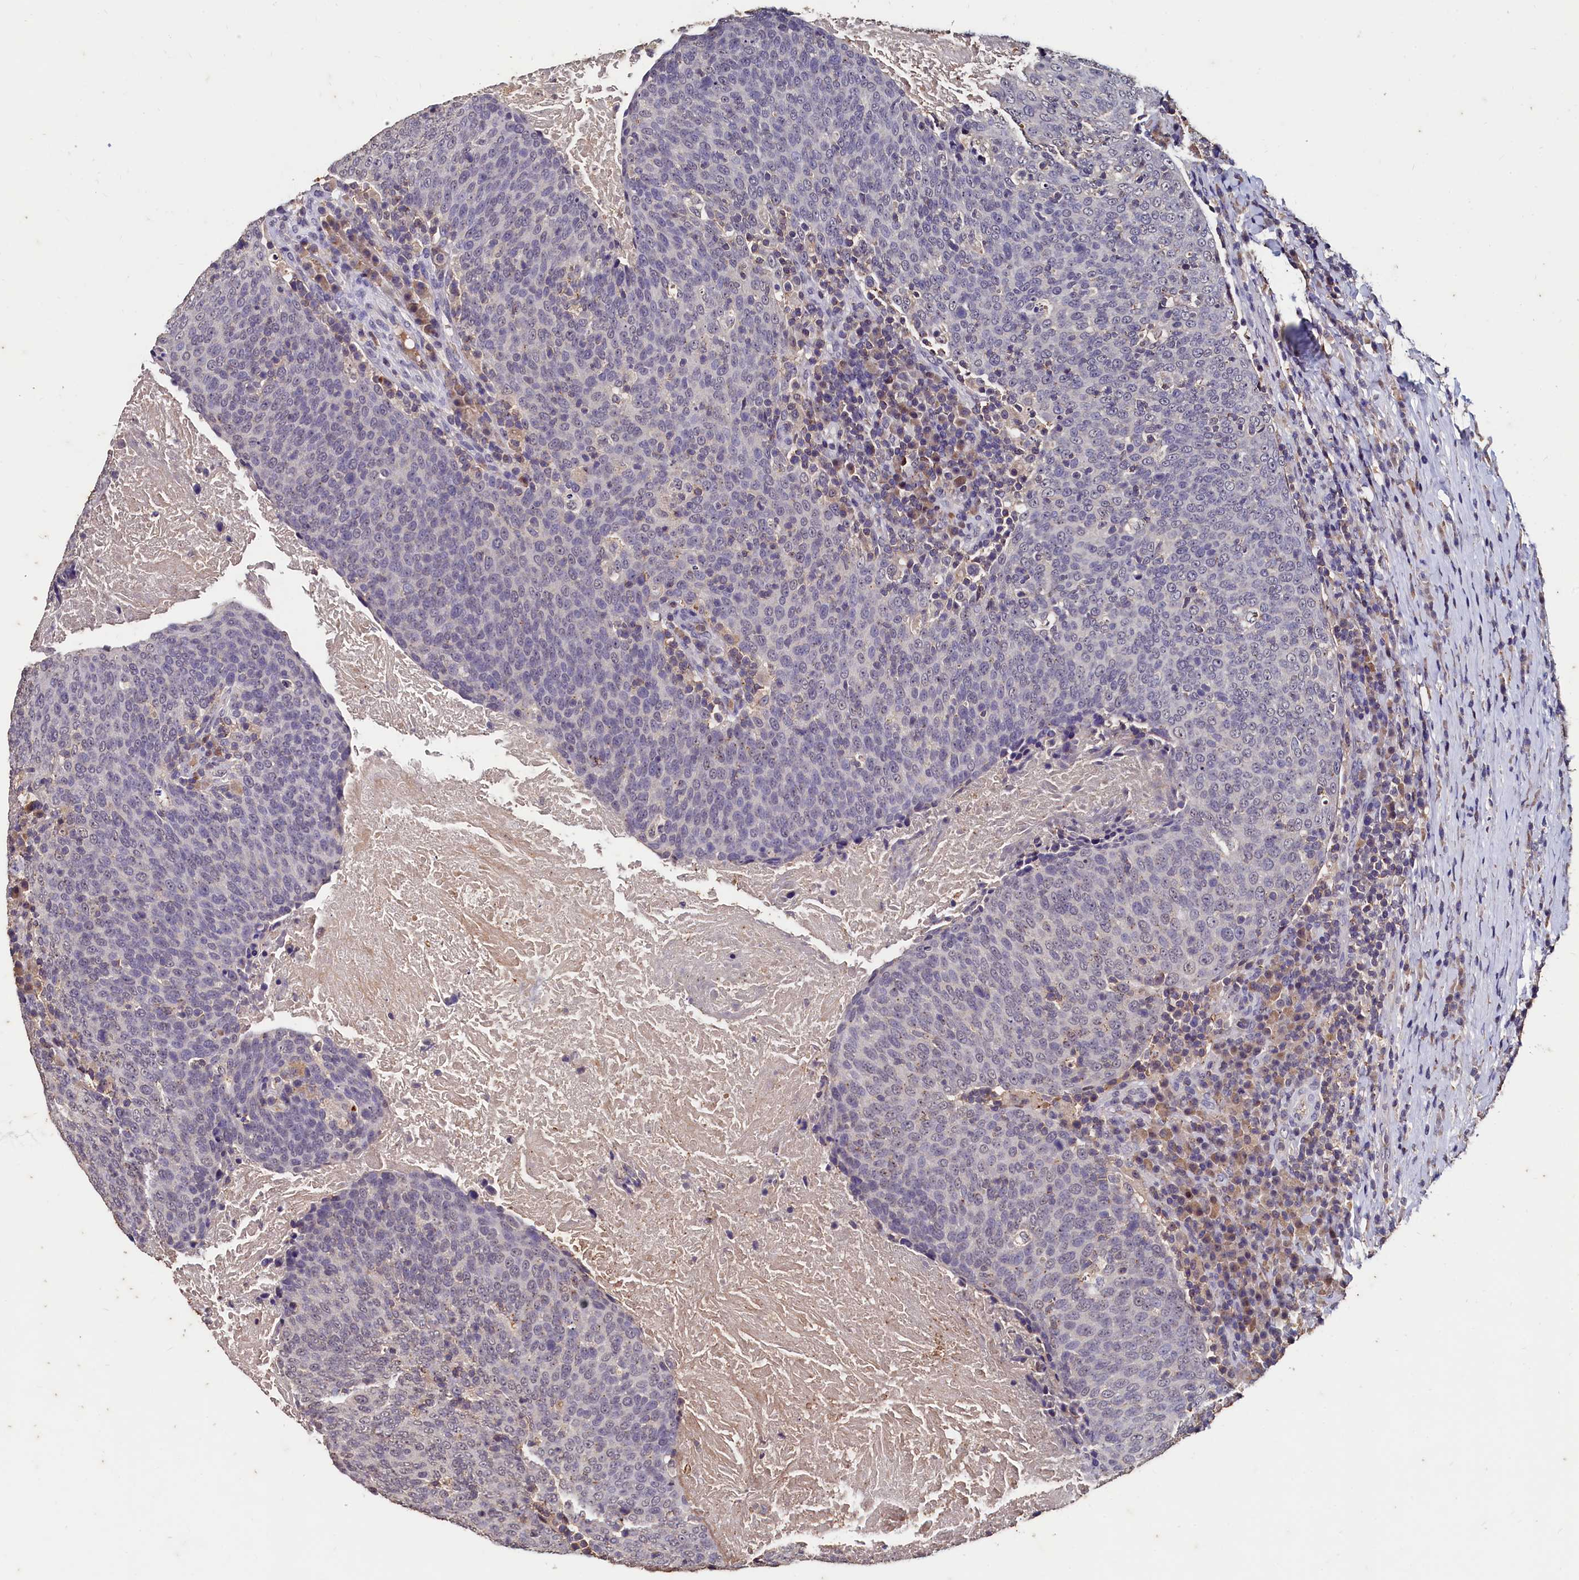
{"staining": {"intensity": "negative", "quantity": "none", "location": "none"}, "tissue": "head and neck cancer", "cell_type": "Tumor cells", "image_type": "cancer", "snomed": [{"axis": "morphology", "description": "Squamous cell carcinoma, NOS"}, {"axis": "morphology", "description": "Squamous cell carcinoma, metastatic, NOS"}, {"axis": "topography", "description": "Lymph node"}, {"axis": "topography", "description": "Head-Neck"}], "caption": "An immunohistochemistry image of head and neck cancer is shown. There is no staining in tumor cells of head and neck cancer.", "gene": "CSTPP1", "patient": {"sex": "male", "age": 62}}